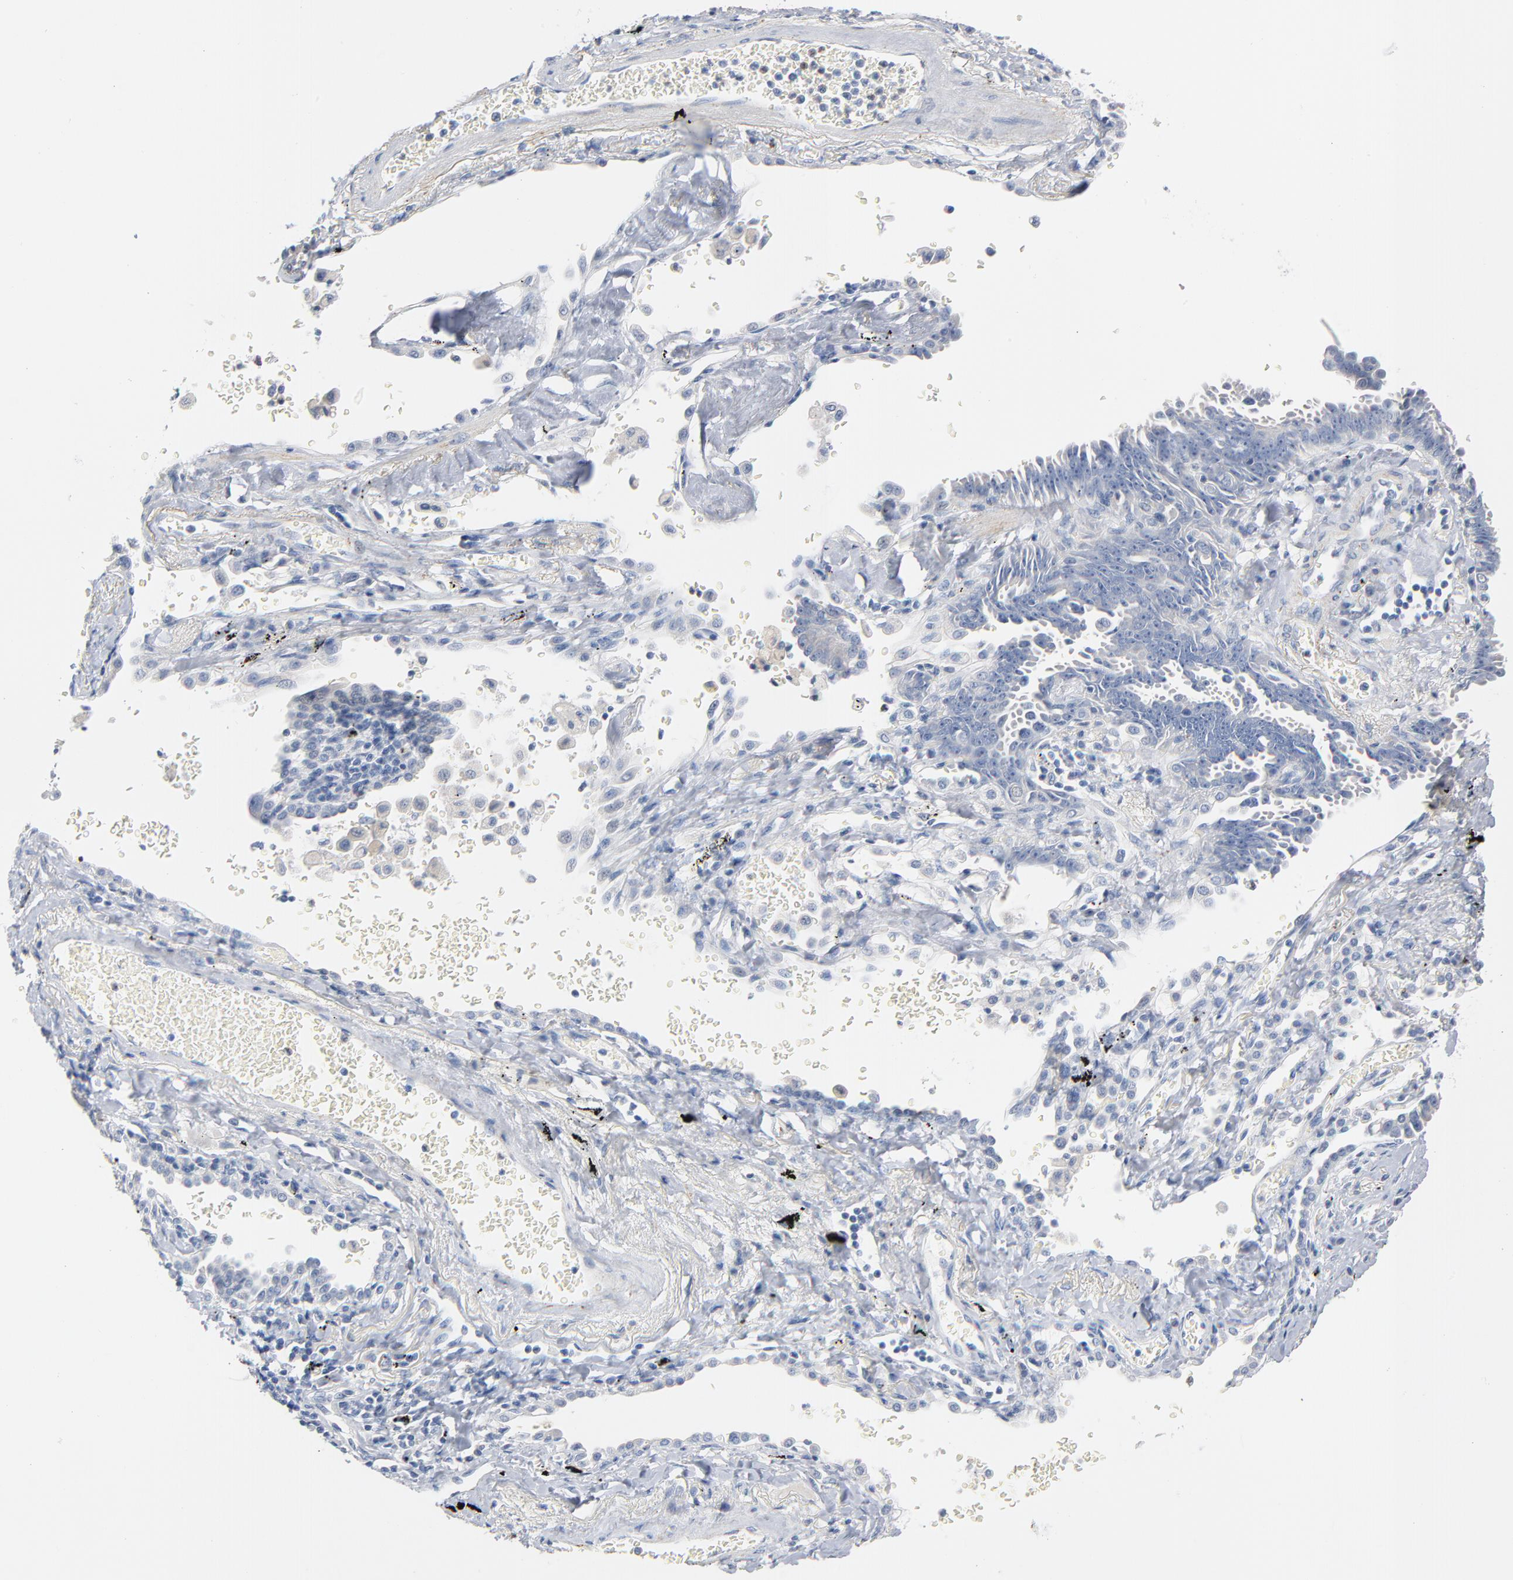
{"staining": {"intensity": "negative", "quantity": "none", "location": "none"}, "tissue": "lung cancer", "cell_type": "Tumor cells", "image_type": "cancer", "snomed": [{"axis": "morphology", "description": "Adenocarcinoma, NOS"}, {"axis": "topography", "description": "Lung"}], "caption": "Tumor cells are negative for brown protein staining in adenocarcinoma (lung).", "gene": "IFT43", "patient": {"sex": "female", "age": 64}}